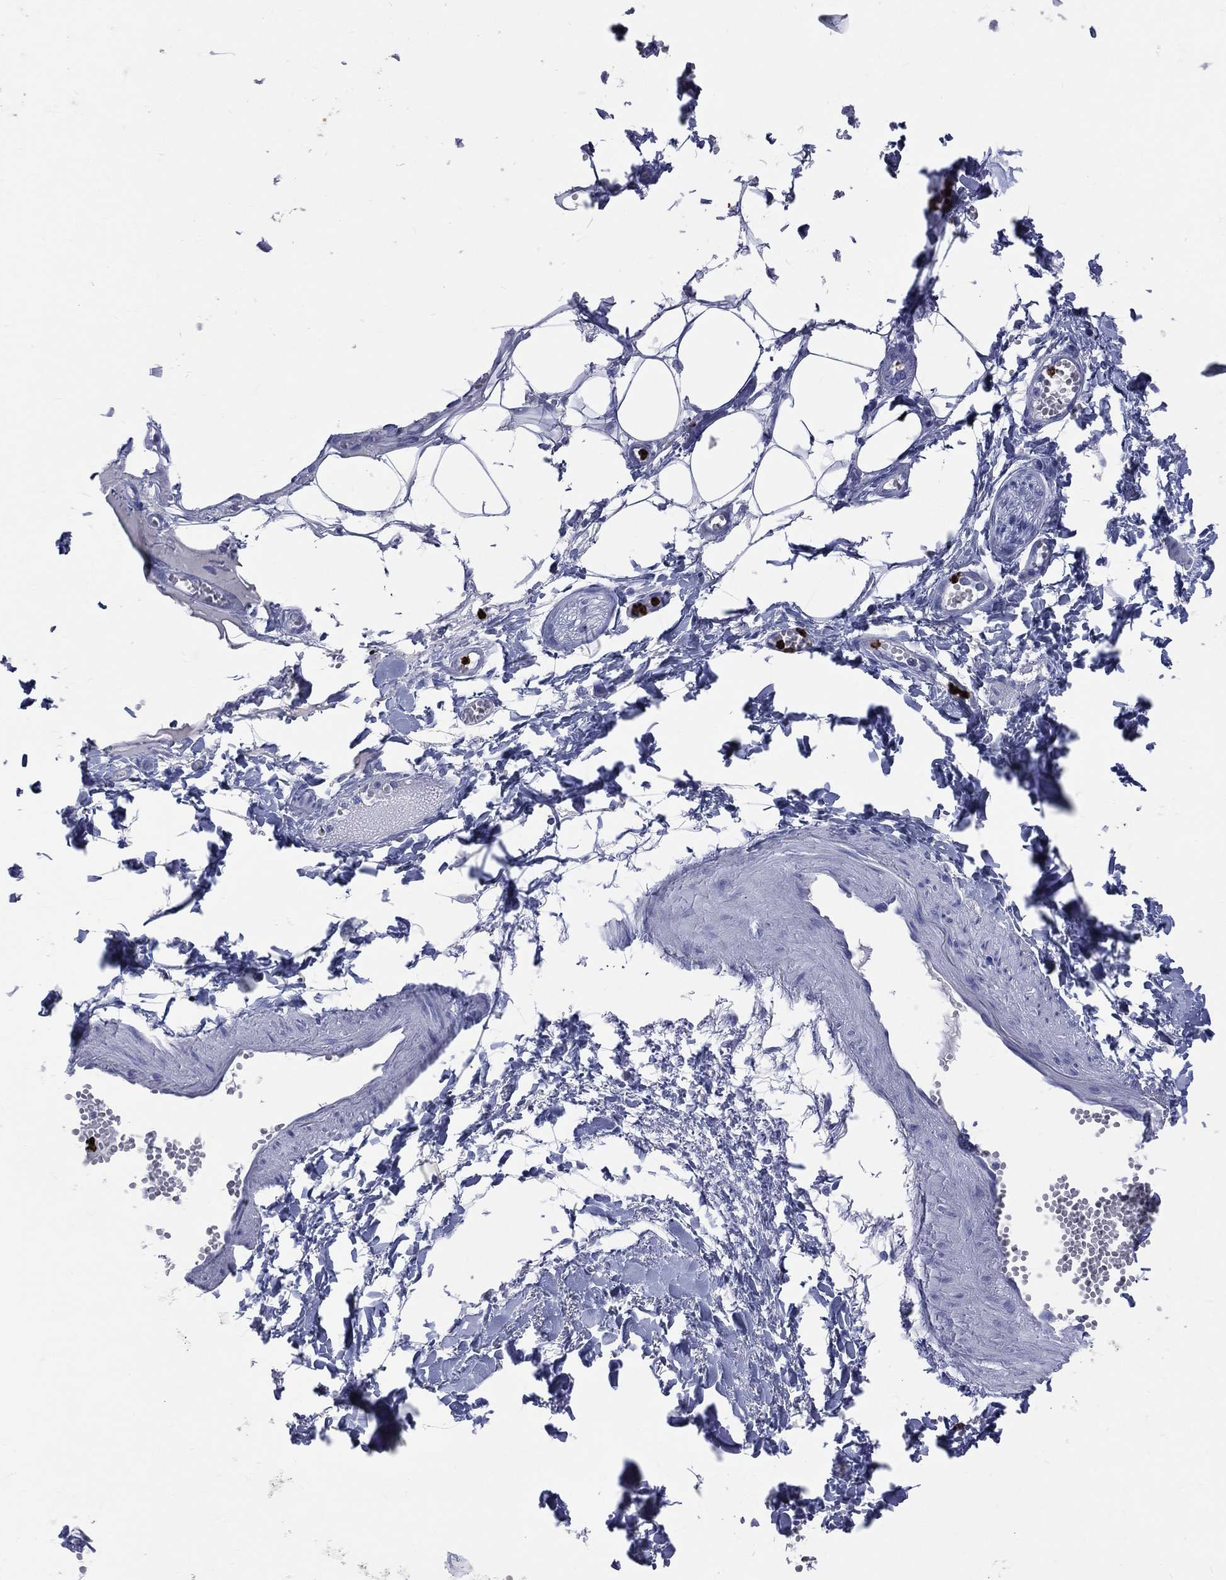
{"staining": {"intensity": "negative", "quantity": "none", "location": "none"}, "tissue": "adipose tissue", "cell_type": "Adipocytes", "image_type": "normal", "snomed": [{"axis": "morphology", "description": "Normal tissue, NOS"}, {"axis": "morphology", "description": "Squamous cell carcinoma, NOS"}, {"axis": "topography", "description": "Cartilage tissue"}, {"axis": "topography", "description": "Lung"}], "caption": "There is no significant expression in adipocytes of adipose tissue. (DAB (3,3'-diaminobenzidine) IHC with hematoxylin counter stain).", "gene": "PGLYRP1", "patient": {"sex": "male", "age": 66}}